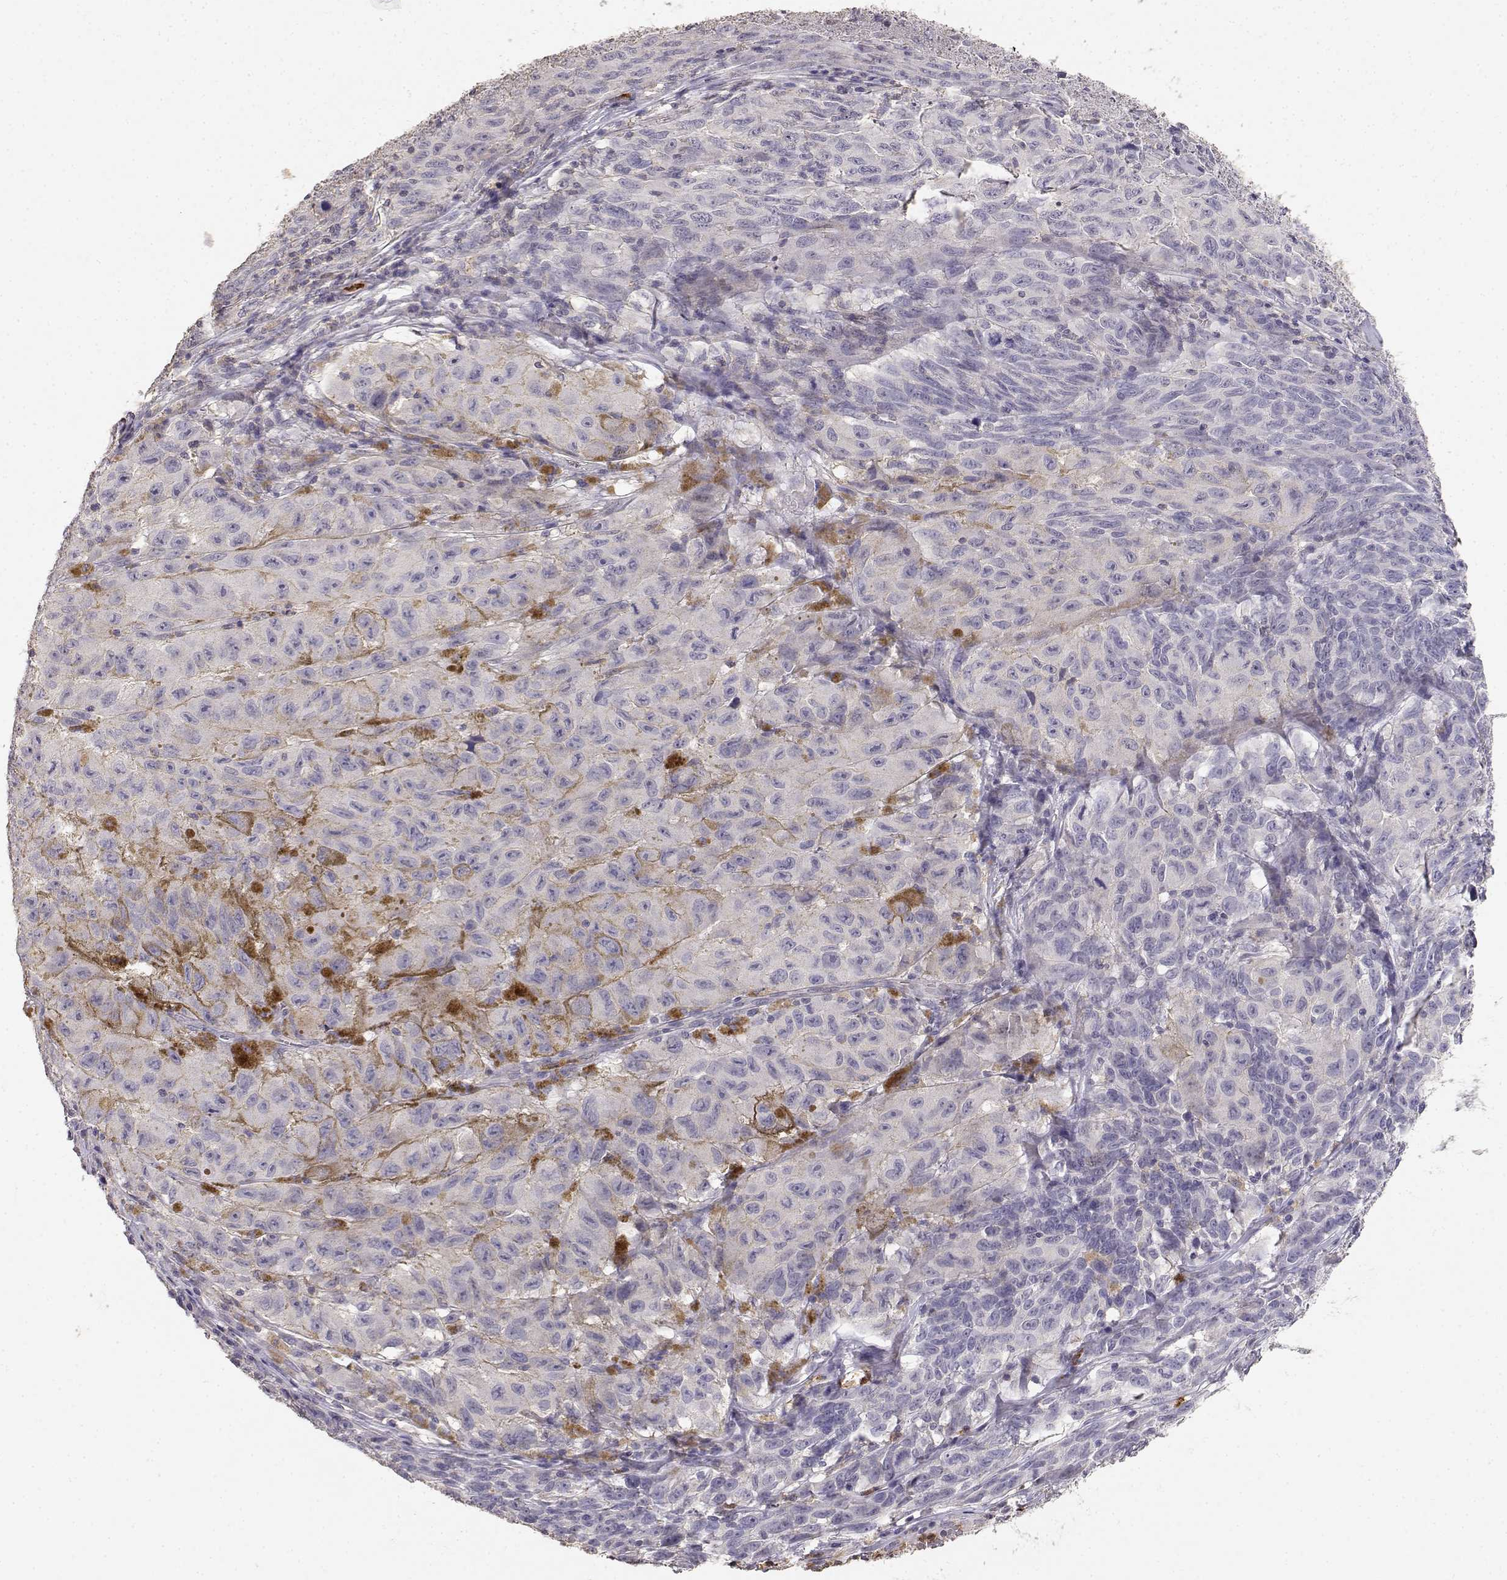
{"staining": {"intensity": "moderate", "quantity": "<25%", "location": "cytoplasmic/membranous"}, "tissue": "melanoma", "cell_type": "Tumor cells", "image_type": "cancer", "snomed": [{"axis": "morphology", "description": "Malignant melanoma, NOS"}, {"axis": "topography", "description": "Vulva, labia, clitoris and Bartholin´s gland, NO"}], "caption": "Melanoma stained for a protein demonstrates moderate cytoplasmic/membranous positivity in tumor cells. Immunohistochemistry stains the protein in brown and the nuclei are stained blue.", "gene": "TNFRSF10C", "patient": {"sex": "female", "age": 75}}